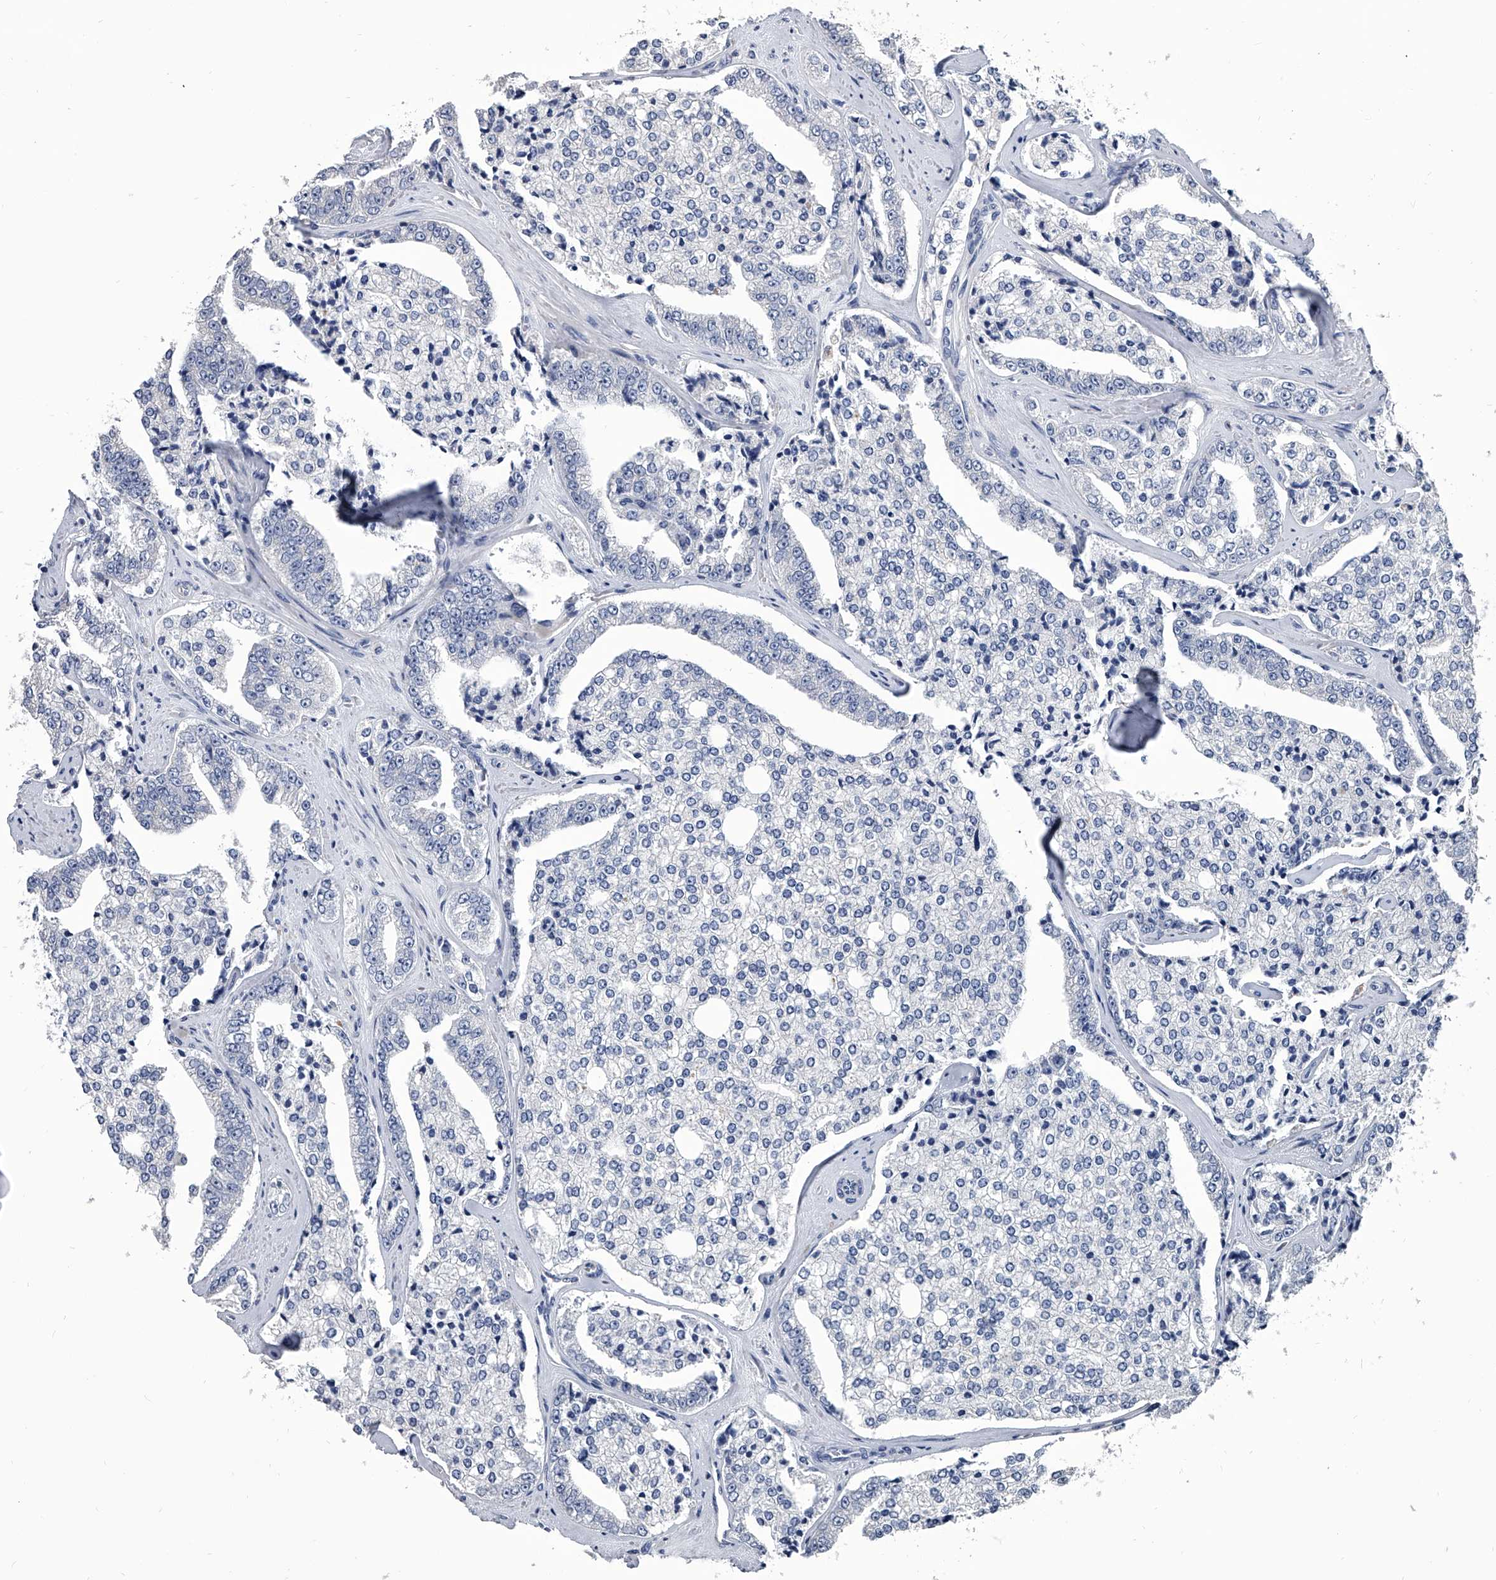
{"staining": {"intensity": "negative", "quantity": "none", "location": "none"}, "tissue": "prostate cancer", "cell_type": "Tumor cells", "image_type": "cancer", "snomed": [{"axis": "morphology", "description": "Adenocarcinoma, High grade"}, {"axis": "topography", "description": "Prostate"}], "caption": "This is an immunohistochemistry micrograph of human prostate cancer (high-grade adenocarcinoma). There is no expression in tumor cells.", "gene": "SPP1", "patient": {"sex": "male", "age": 71}}